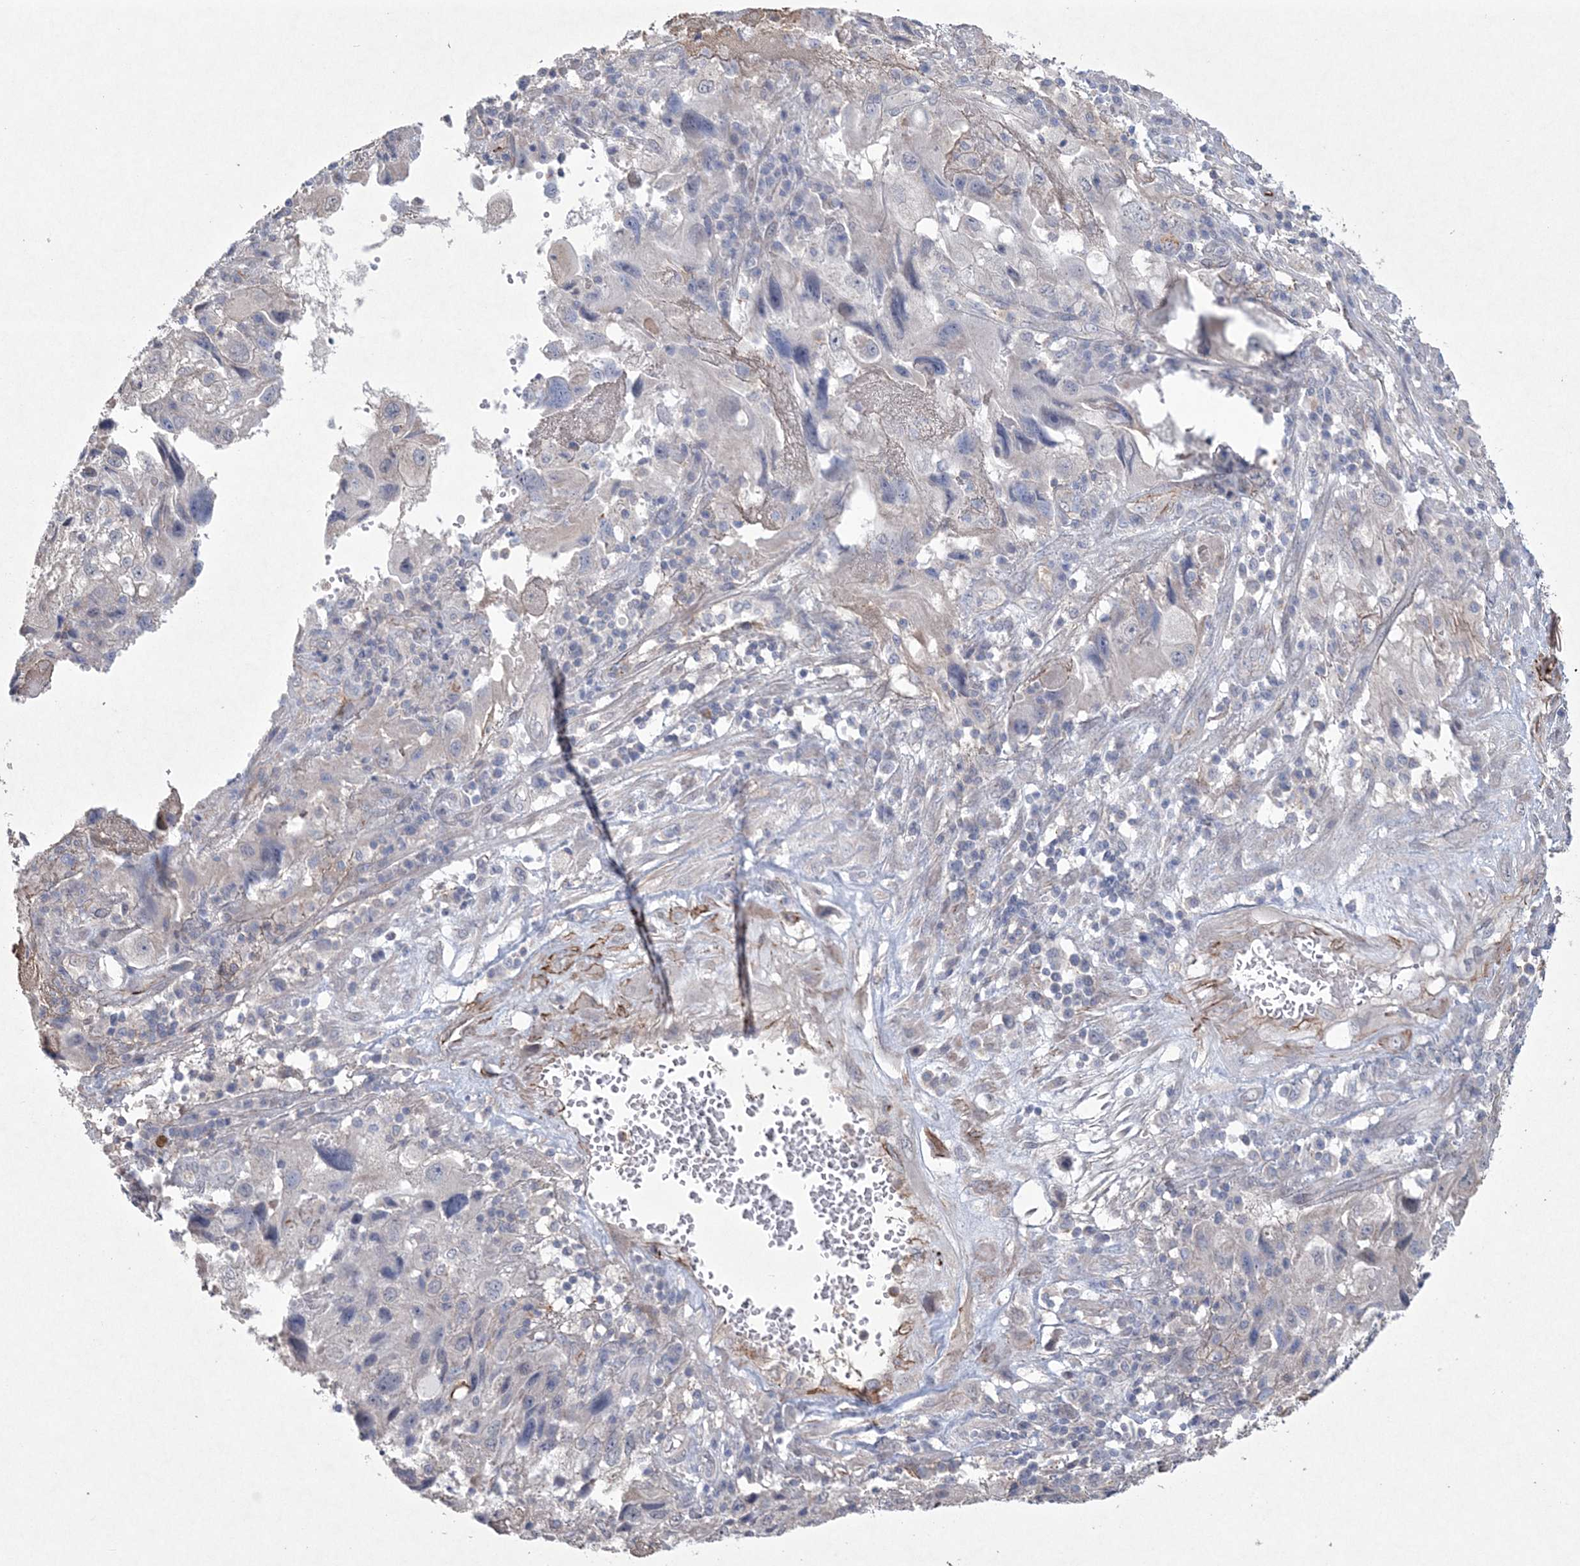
{"staining": {"intensity": "negative", "quantity": "none", "location": "none"}, "tissue": "endometrial cancer", "cell_type": "Tumor cells", "image_type": "cancer", "snomed": [{"axis": "morphology", "description": "Adenocarcinoma, NOS"}, {"axis": "topography", "description": "Endometrium"}], "caption": "Tumor cells show no significant positivity in endometrial cancer.", "gene": "DPCD", "patient": {"sex": "female", "age": 49}}